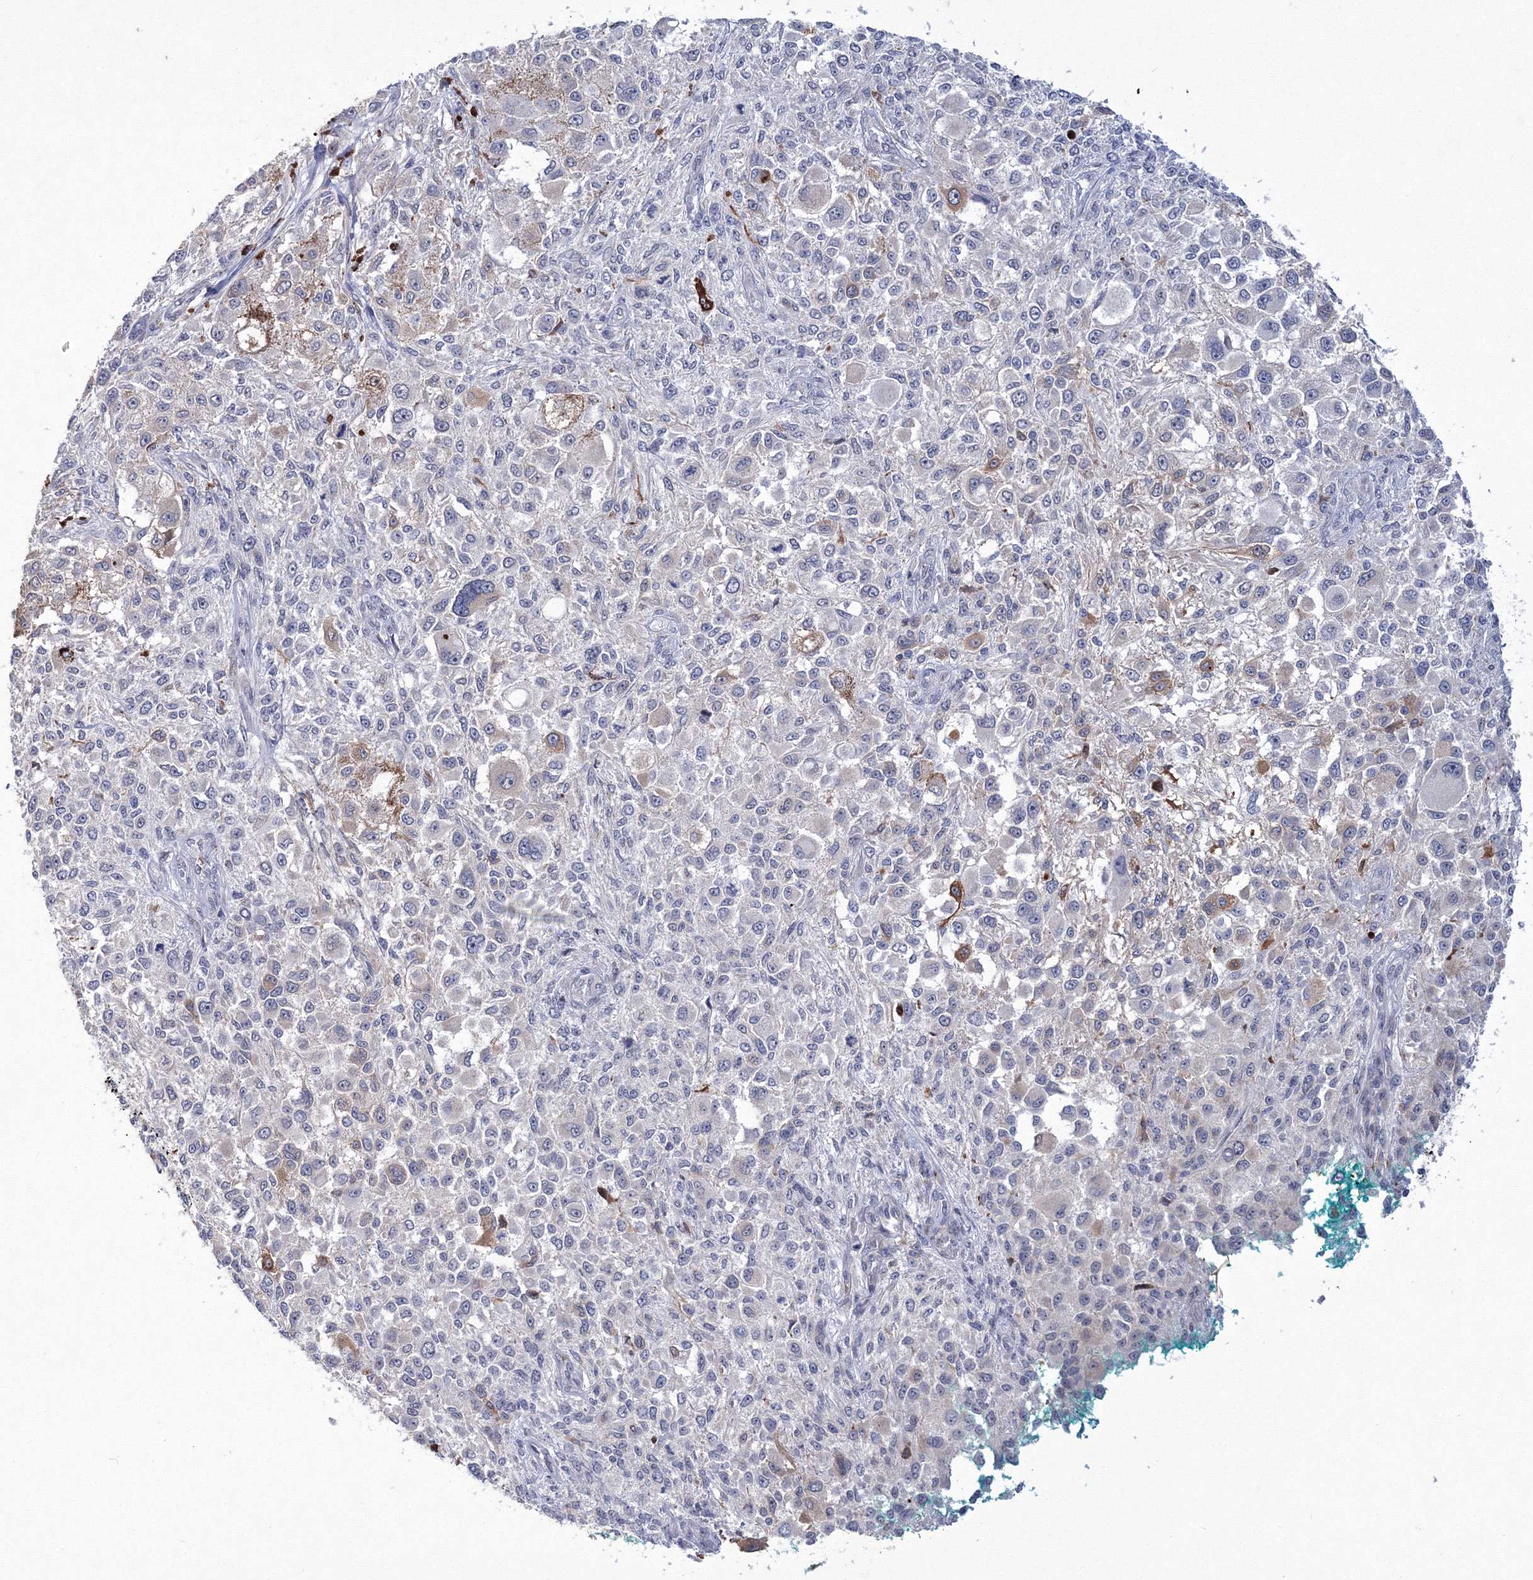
{"staining": {"intensity": "negative", "quantity": "none", "location": "none"}, "tissue": "melanoma", "cell_type": "Tumor cells", "image_type": "cancer", "snomed": [{"axis": "morphology", "description": "Necrosis, NOS"}, {"axis": "morphology", "description": "Malignant melanoma, NOS"}, {"axis": "topography", "description": "Skin"}], "caption": "Tumor cells are negative for brown protein staining in melanoma.", "gene": "C11orf52", "patient": {"sex": "female", "age": 87}}